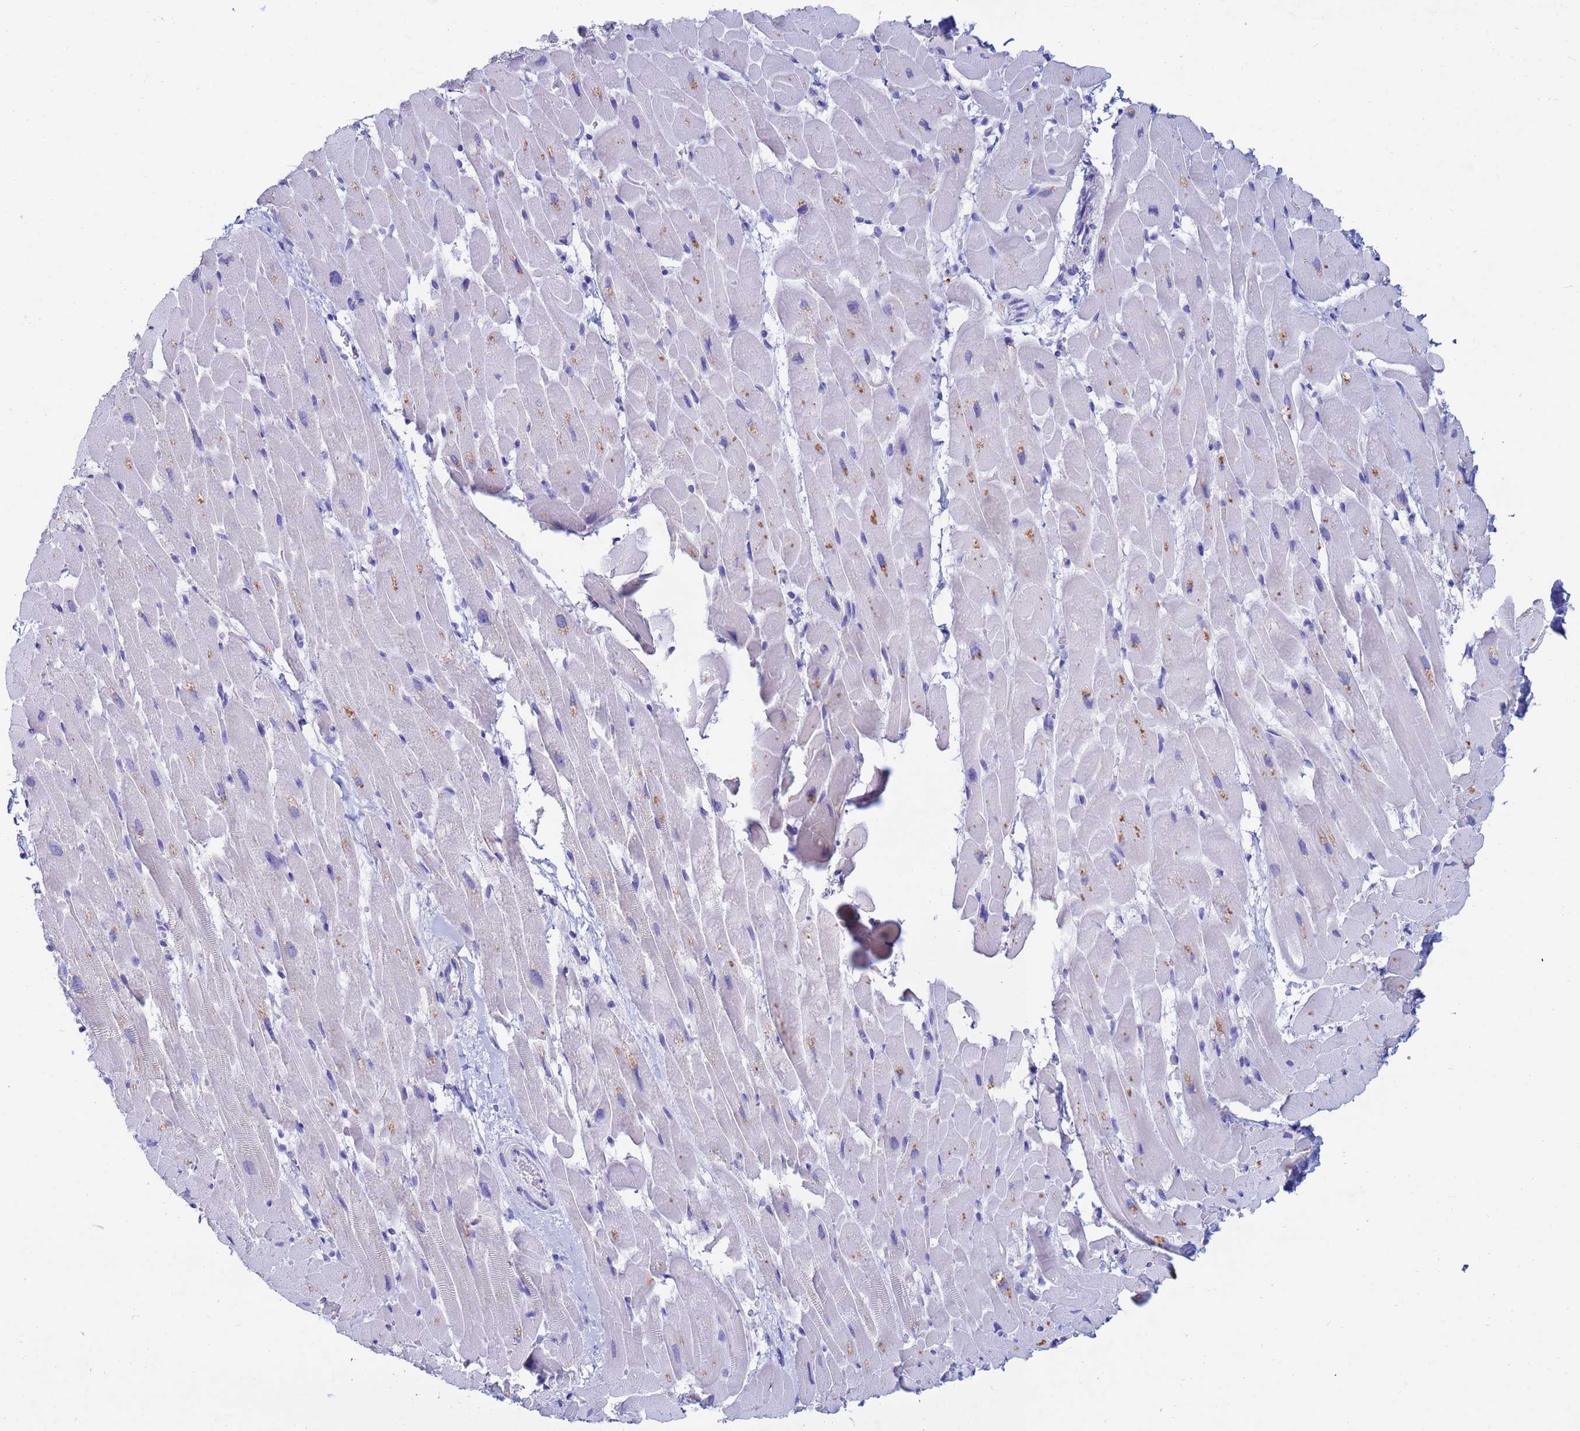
{"staining": {"intensity": "negative", "quantity": "none", "location": "none"}, "tissue": "heart muscle", "cell_type": "Cardiomyocytes", "image_type": "normal", "snomed": [{"axis": "morphology", "description": "Normal tissue, NOS"}, {"axis": "topography", "description": "Heart"}], "caption": "Micrograph shows no significant protein positivity in cardiomyocytes of normal heart muscle.", "gene": "CSTB", "patient": {"sex": "male", "age": 37}}